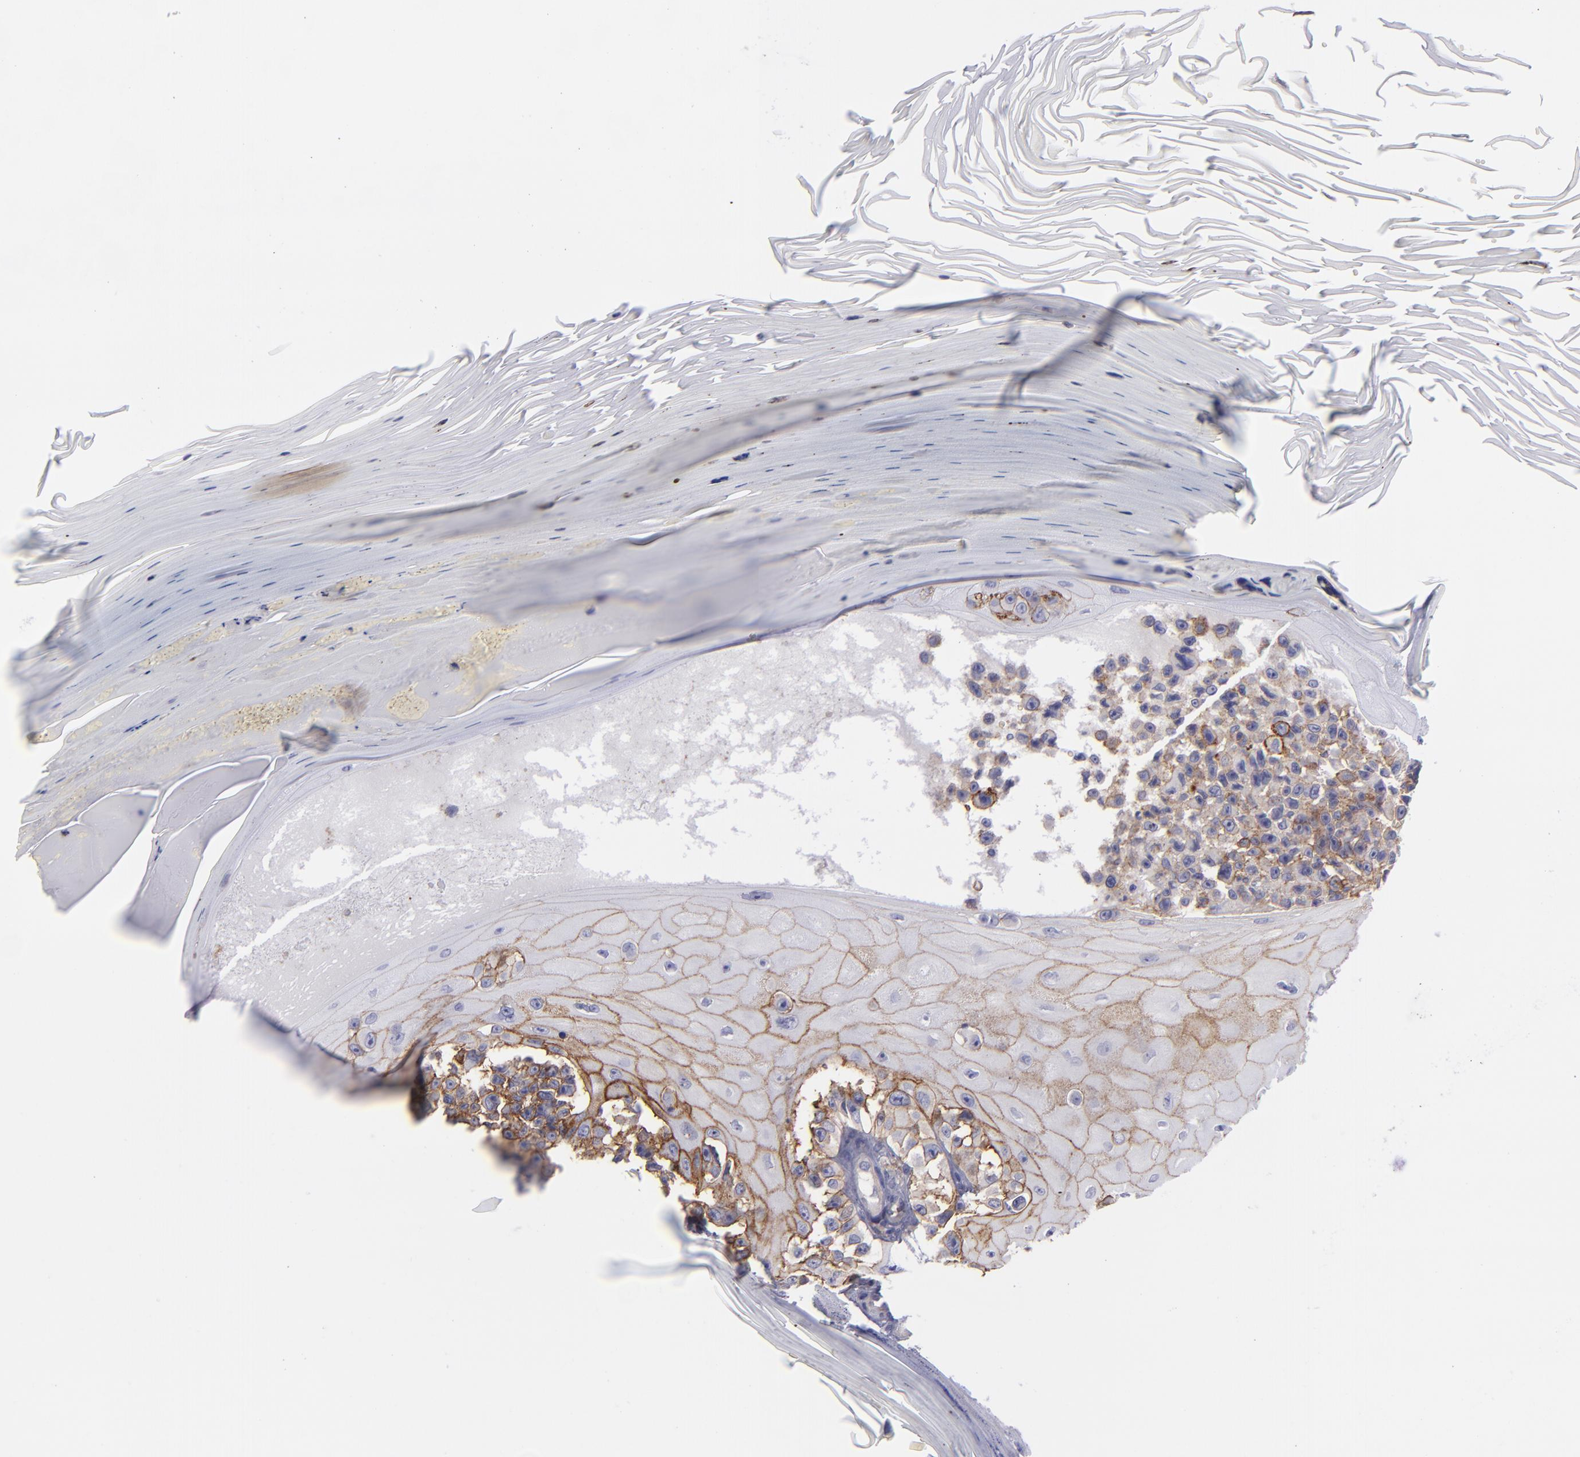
{"staining": {"intensity": "moderate", "quantity": "<25%", "location": "cytoplasmic/membranous"}, "tissue": "melanoma", "cell_type": "Tumor cells", "image_type": "cancer", "snomed": [{"axis": "morphology", "description": "Malignant melanoma, NOS"}, {"axis": "topography", "description": "Skin"}], "caption": "About <25% of tumor cells in melanoma reveal moderate cytoplasmic/membranous protein expression as visualized by brown immunohistochemical staining.", "gene": "BSG", "patient": {"sex": "female", "age": 82}}